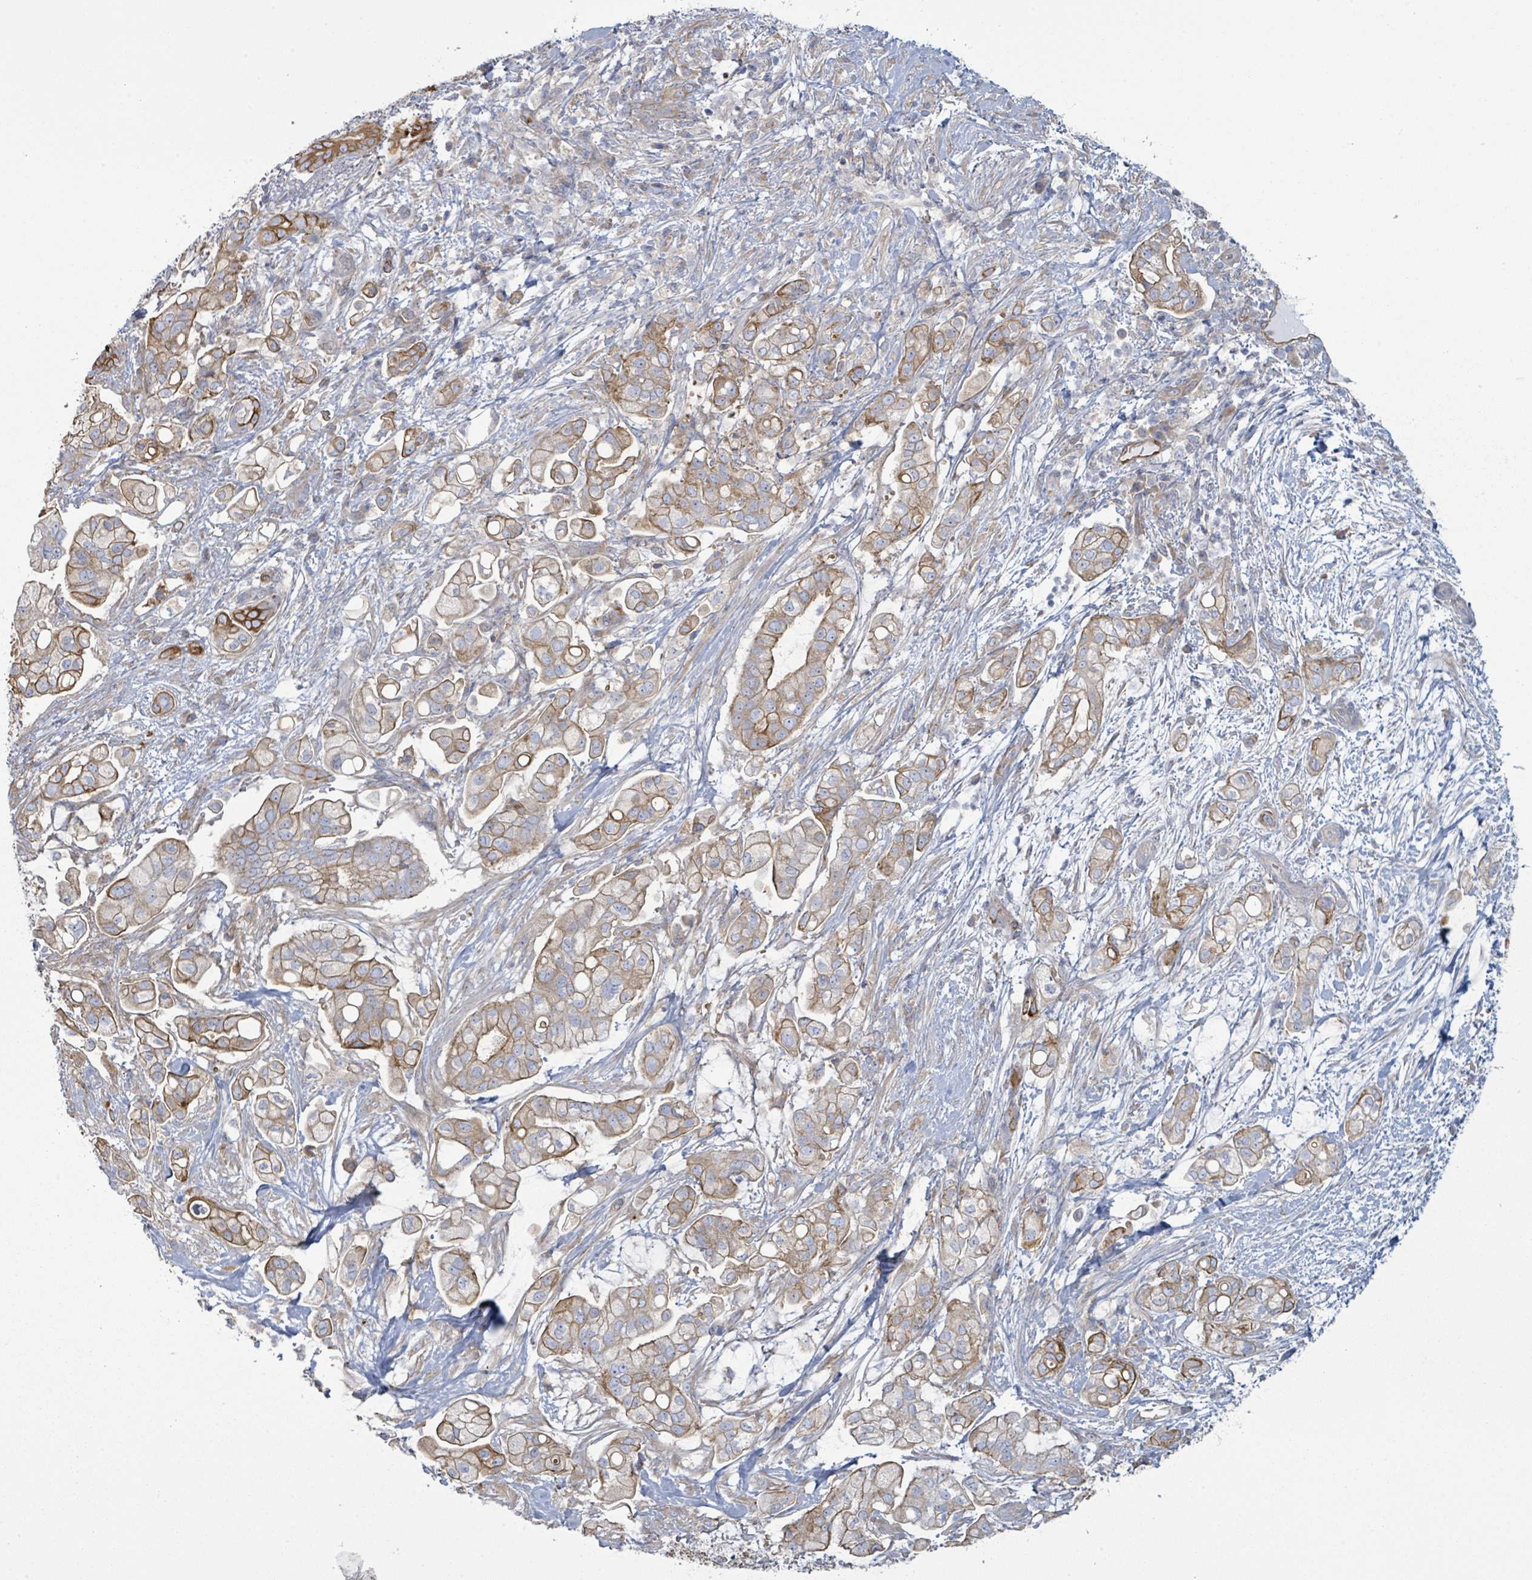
{"staining": {"intensity": "moderate", "quantity": ">75%", "location": "cytoplasmic/membranous"}, "tissue": "pancreatic cancer", "cell_type": "Tumor cells", "image_type": "cancer", "snomed": [{"axis": "morphology", "description": "Adenocarcinoma, NOS"}, {"axis": "topography", "description": "Pancreas"}], "caption": "Immunohistochemistry (IHC) of human pancreatic adenocarcinoma shows medium levels of moderate cytoplasmic/membranous staining in approximately >75% of tumor cells. The protein of interest is shown in brown color, while the nuclei are stained blue.", "gene": "COL13A1", "patient": {"sex": "female", "age": 69}}